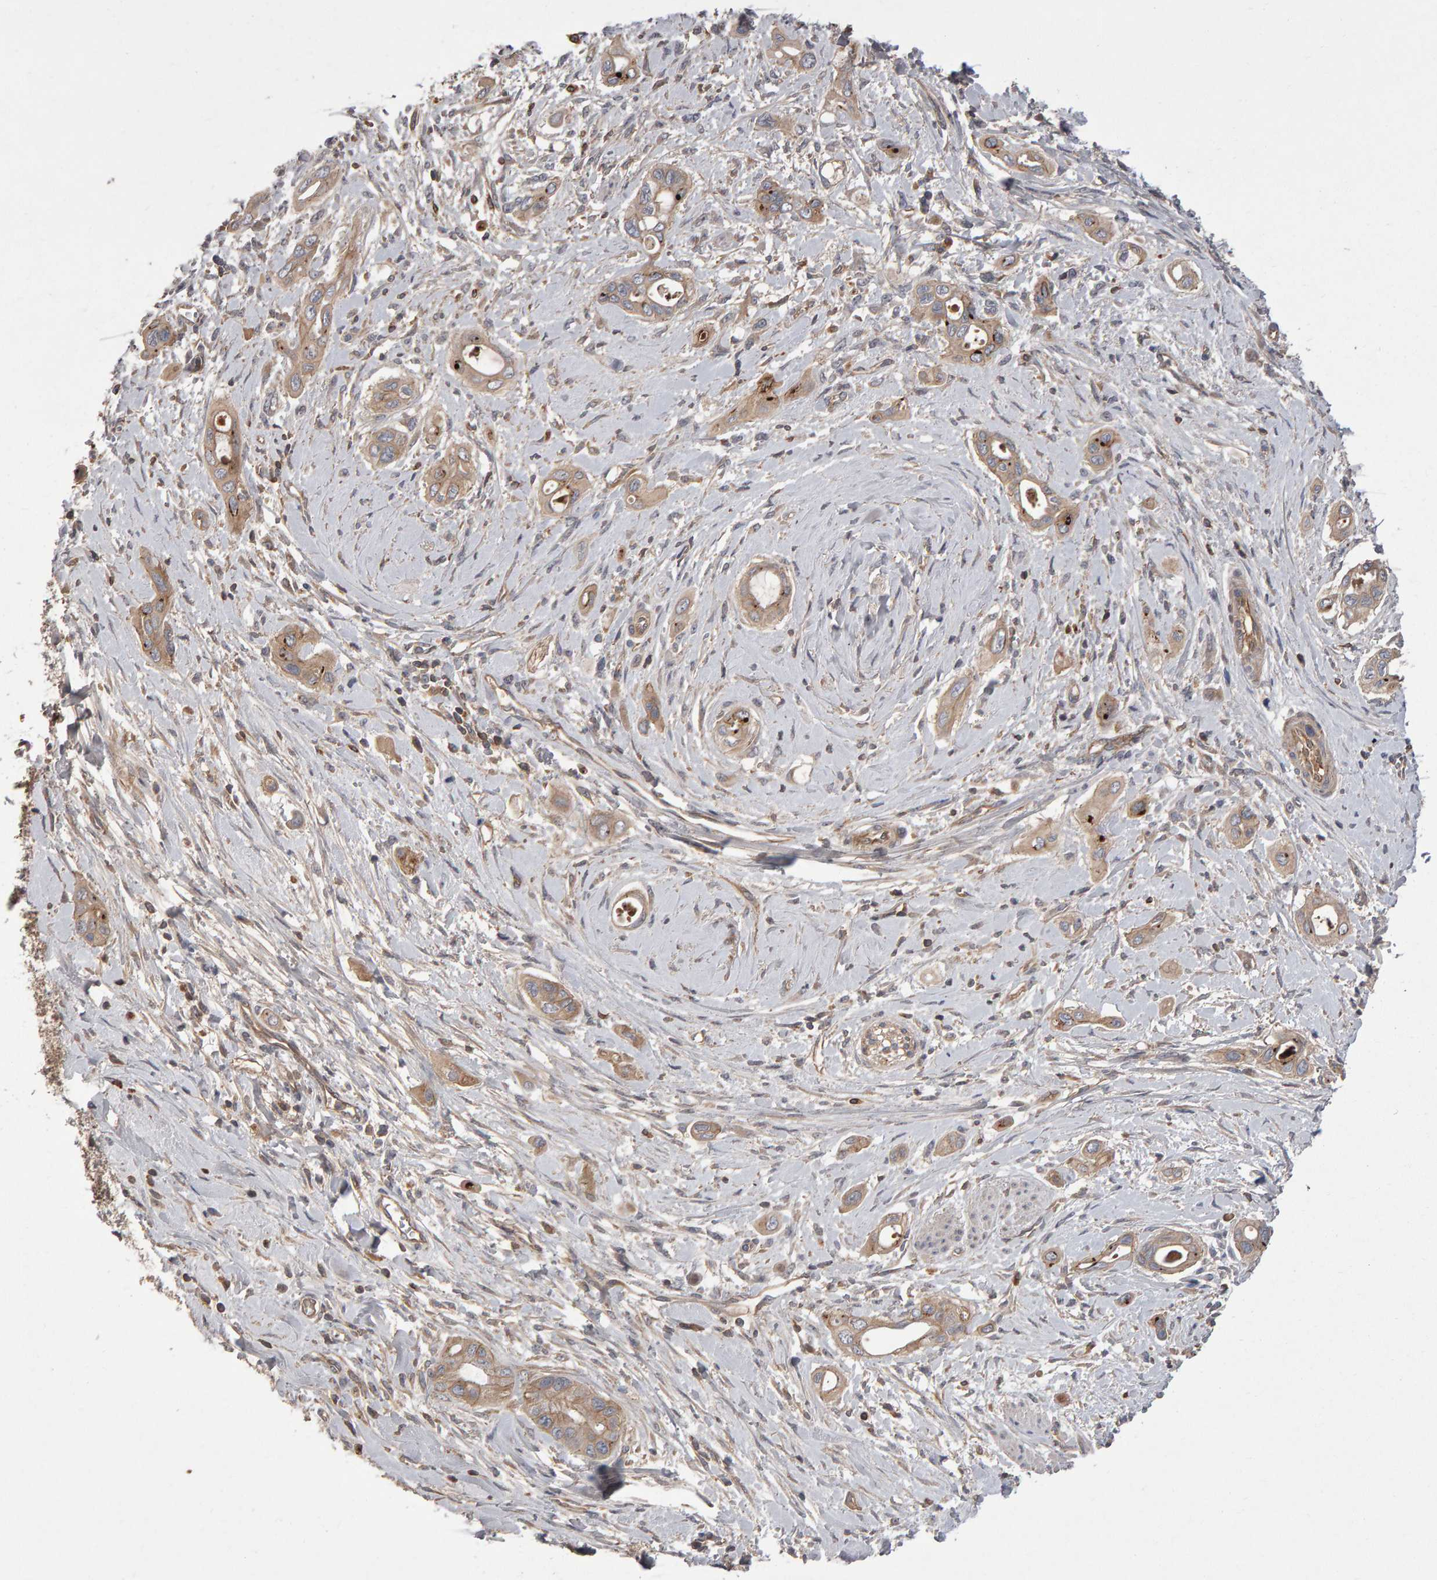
{"staining": {"intensity": "weak", "quantity": ">75%", "location": "cytoplasmic/membranous"}, "tissue": "pancreatic cancer", "cell_type": "Tumor cells", "image_type": "cancer", "snomed": [{"axis": "morphology", "description": "Adenocarcinoma, NOS"}, {"axis": "topography", "description": "Pancreas"}], "caption": "This is an image of immunohistochemistry (IHC) staining of adenocarcinoma (pancreatic), which shows weak staining in the cytoplasmic/membranous of tumor cells.", "gene": "PGS1", "patient": {"sex": "male", "age": 59}}